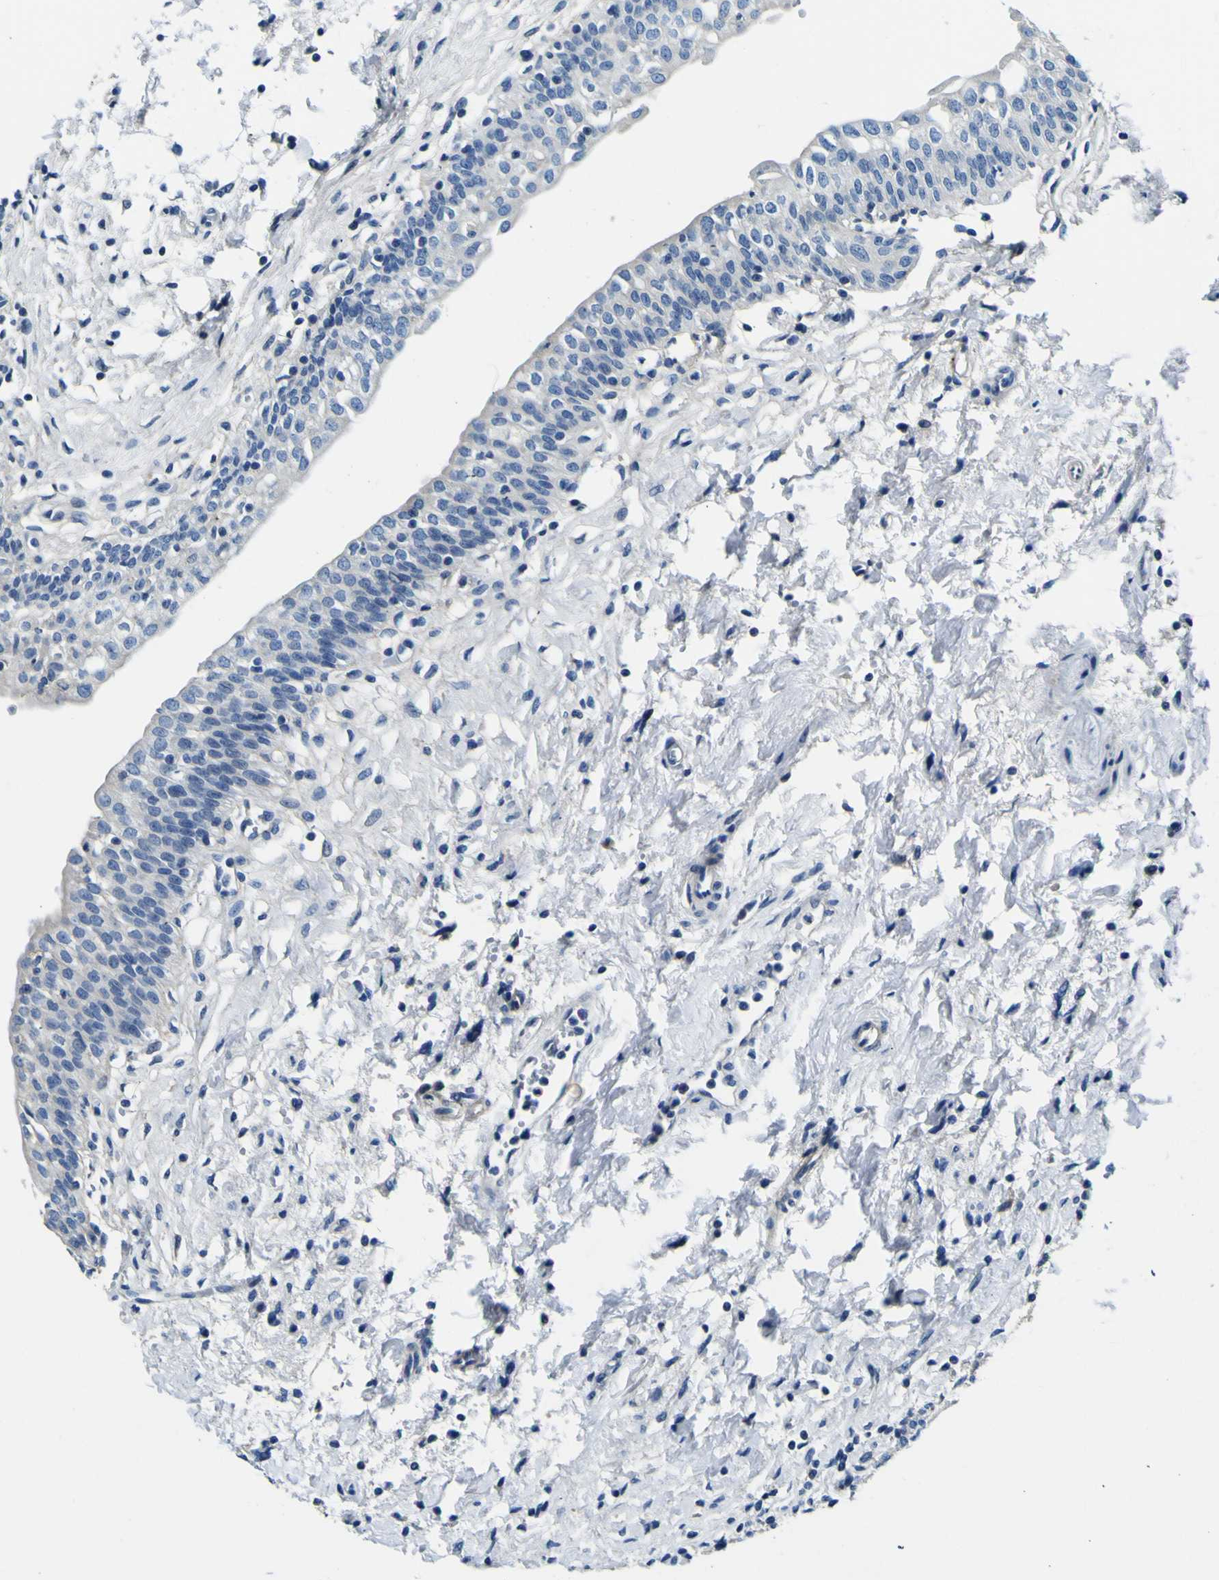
{"staining": {"intensity": "negative", "quantity": "none", "location": "none"}, "tissue": "urinary bladder", "cell_type": "Urothelial cells", "image_type": "normal", "snomed": [{"axis": "morphology", "description": "Normal tissue, NOS"}, {"axis": "topography", "description": "Urinary bladder"}], "caption": "Urothelial cells show no significant protein positivity in benign urinary bladder.", "gene": "ADGRA2", "patient": {"sex": "male", "age": 55}}